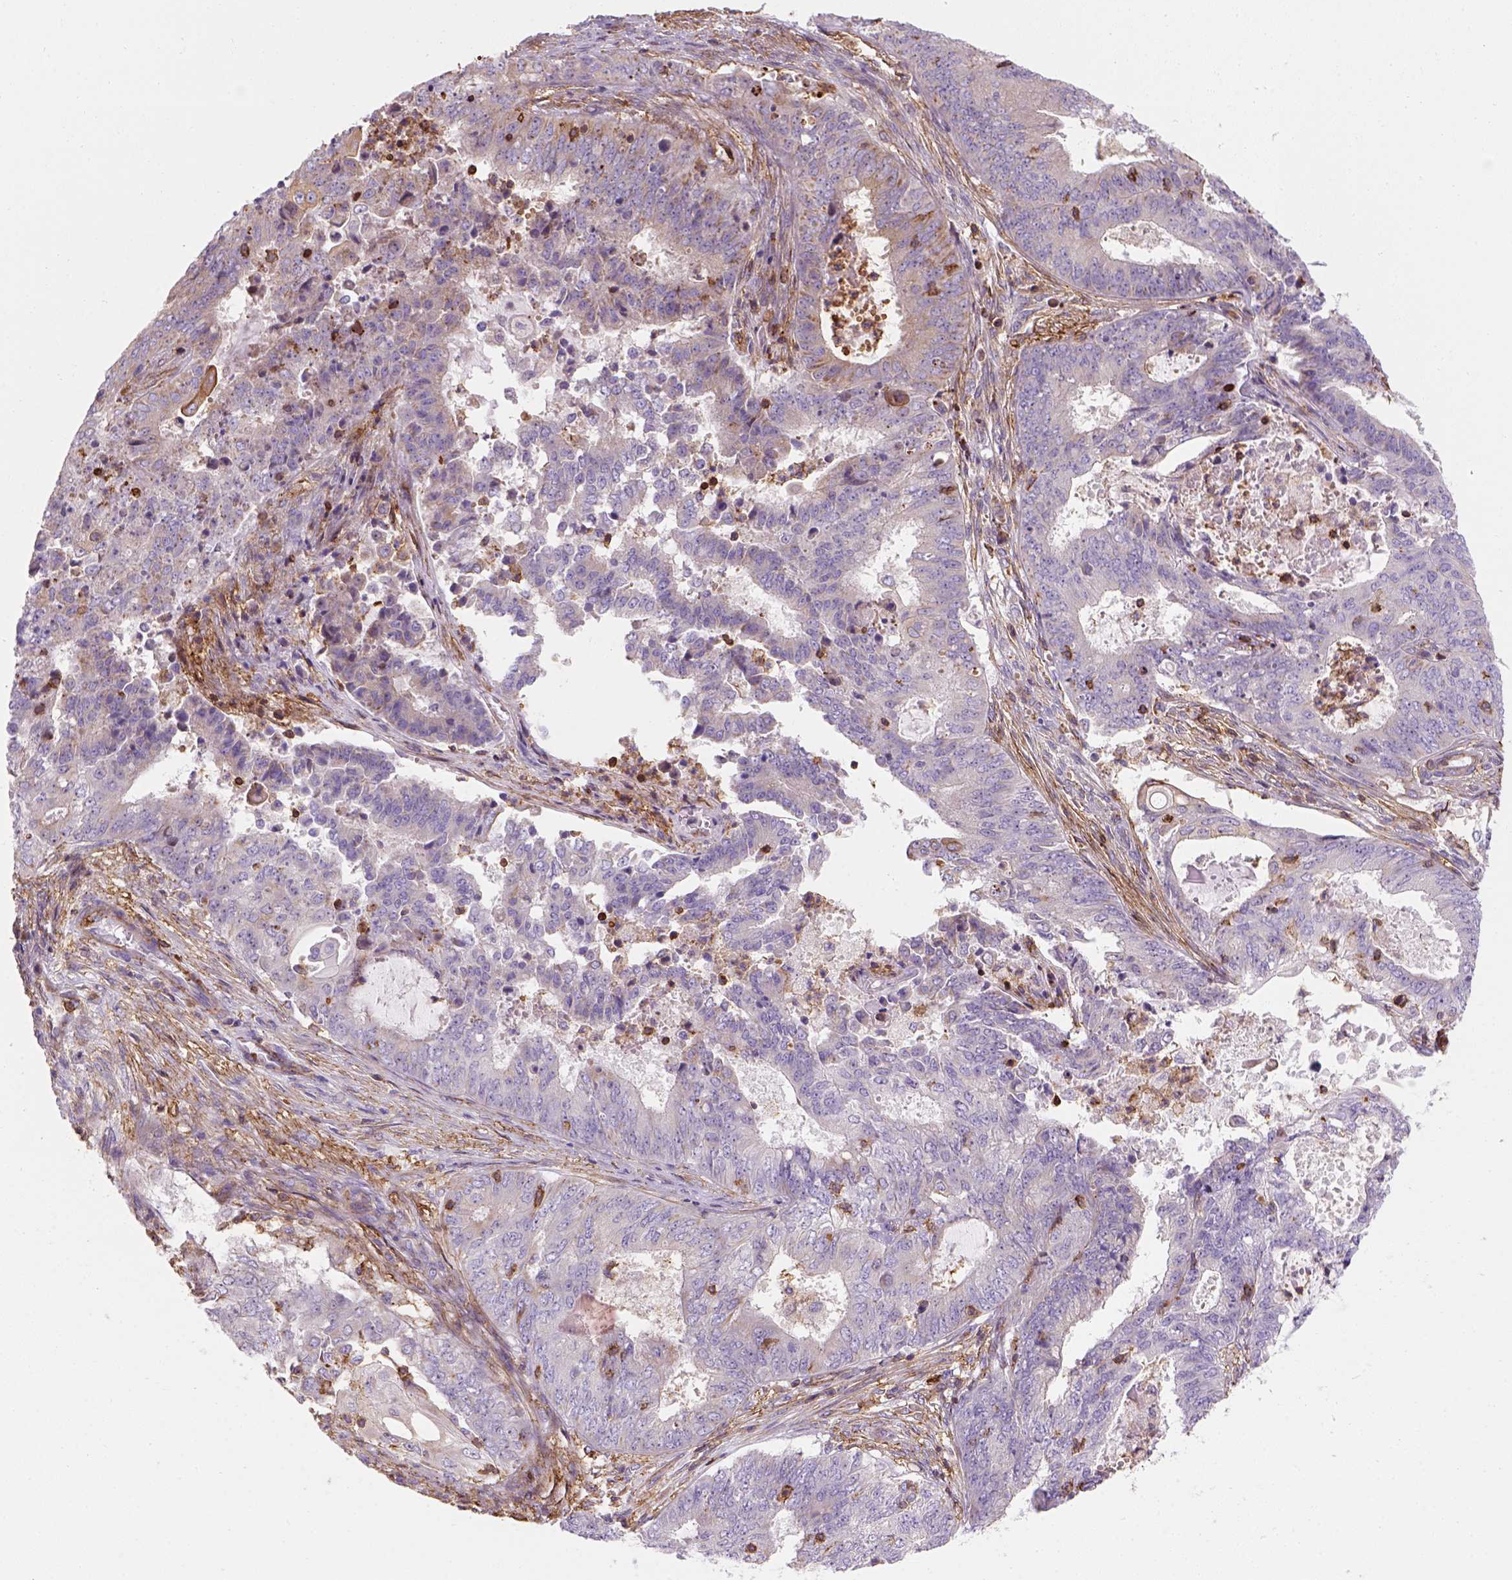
{"staining": {"intensity": "negative", "quantity": "none", "location": "none"}, "tissue": "endometrial cancer", "cell_type": "Tumor cells", "image_type": "cancer", "snomed": [{"axis": "morphology", "description": "Adenocarcinoma, NOS"}, {"axis": "topography", "description": "Endometrium"}], "caption": "This is an IHC micrograph of endometrial cancer (adenocarcinoma). There is no staining in tumor cells.", "gene": "GPRC5D", "patient": {"sex": "female", "age": 62}}